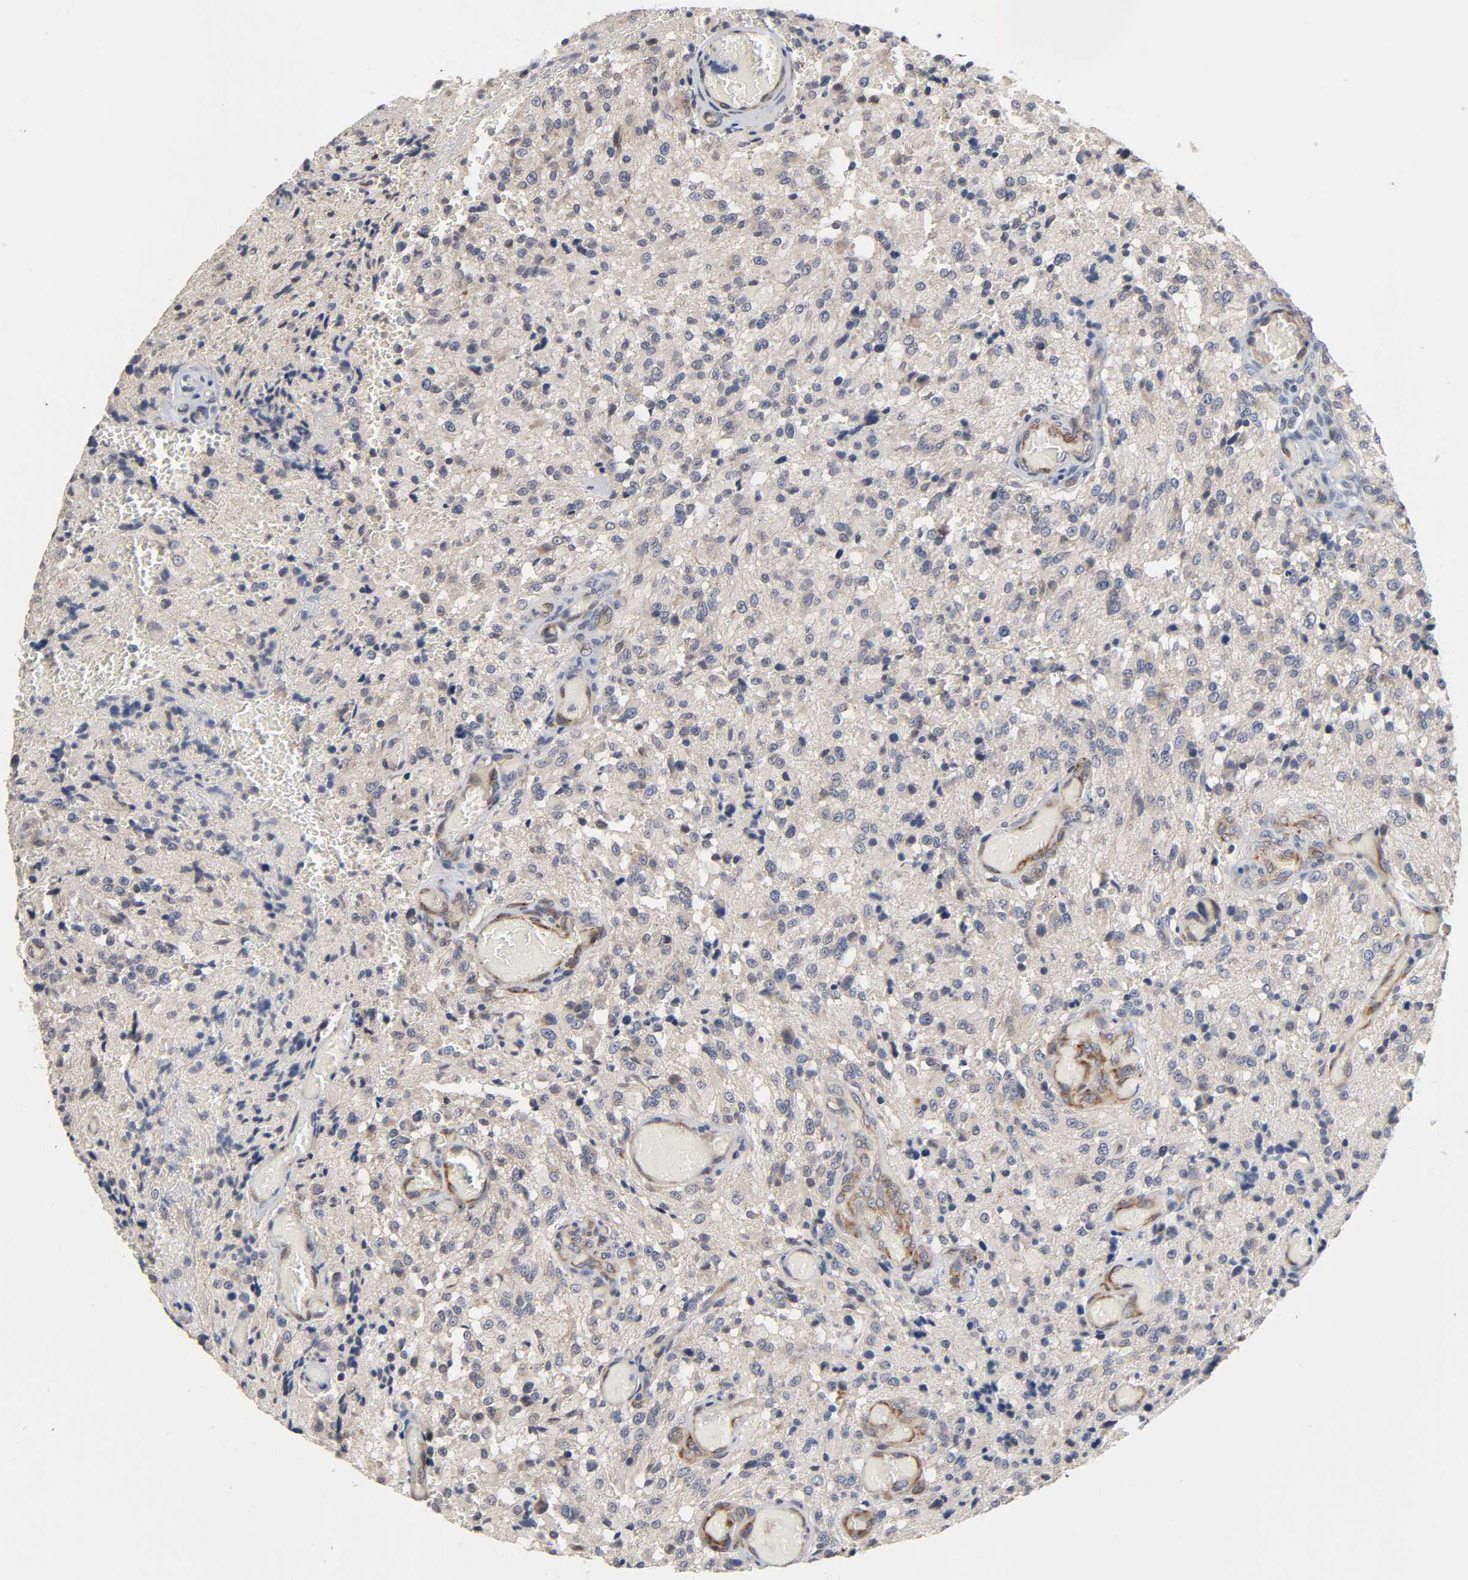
{"staining": {"intensity": "negative", "quantity": "none", "location": "none"}, "tissue": "glioma", "cell_type": "Tumor cells", "image_type": "cancer", "snomed": [{"axis": "morphology", "description": "Normal tissue, NOS"}, {"axis": "morphology", "description": "Glioma, malignant, High grade"}, {"axis": "topography", "description": "Cerebral cortex"}], "caption": "High power microscopy photomicrograph of an IHC image of glioma, revealing no significant expression in tumor cells. (Stains: DAB immunohistochemistry with hematoxylin counter stain, Microscopy: brightfield microscopy at high magnification).", "gene": "HDLBP", "patient": {"sex": "male", "age": 56}}